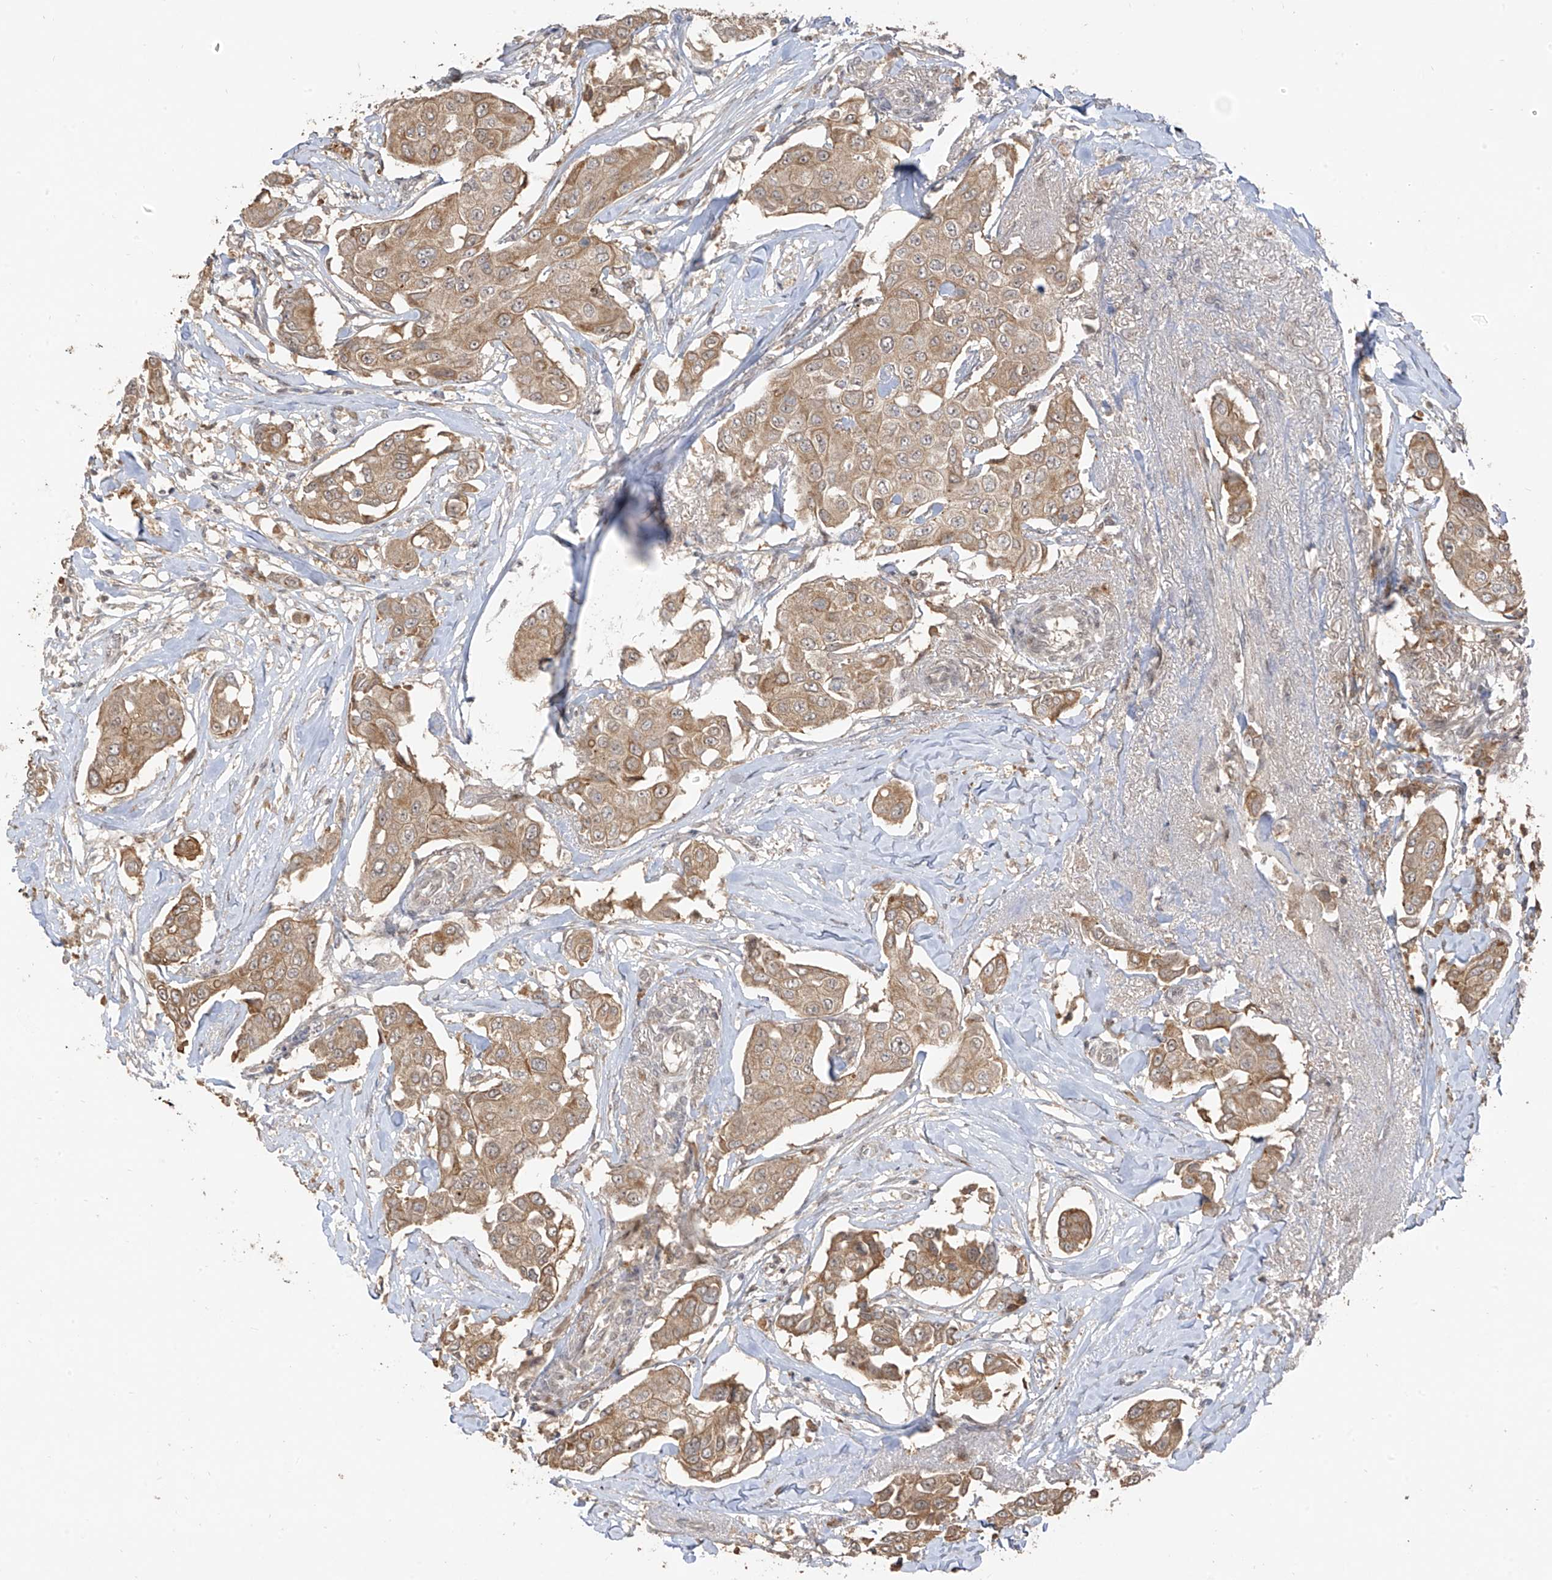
{"staining": {"intensity": "moderate", "quantity": ">75%", "location": "cytoplasmic/membranous"}, "tissue": "breast cancer", "cell_type": "Tumor cells", "image_type": "cancer", "snomed": [{"axis": "morphology", "description": "Duct carcinoma"}, {"axis": "topography", "description": "Breast"}], "caption": "Approximately >75% of tumor cells in human breast invasive ductal carcinoma exhibit moderate cytoplasmic/membranous protein positivity as visualized by brown immunohistochemical staining.", "gene": "COLGALT2", "patient": {"sex": "female", "age": 80}}